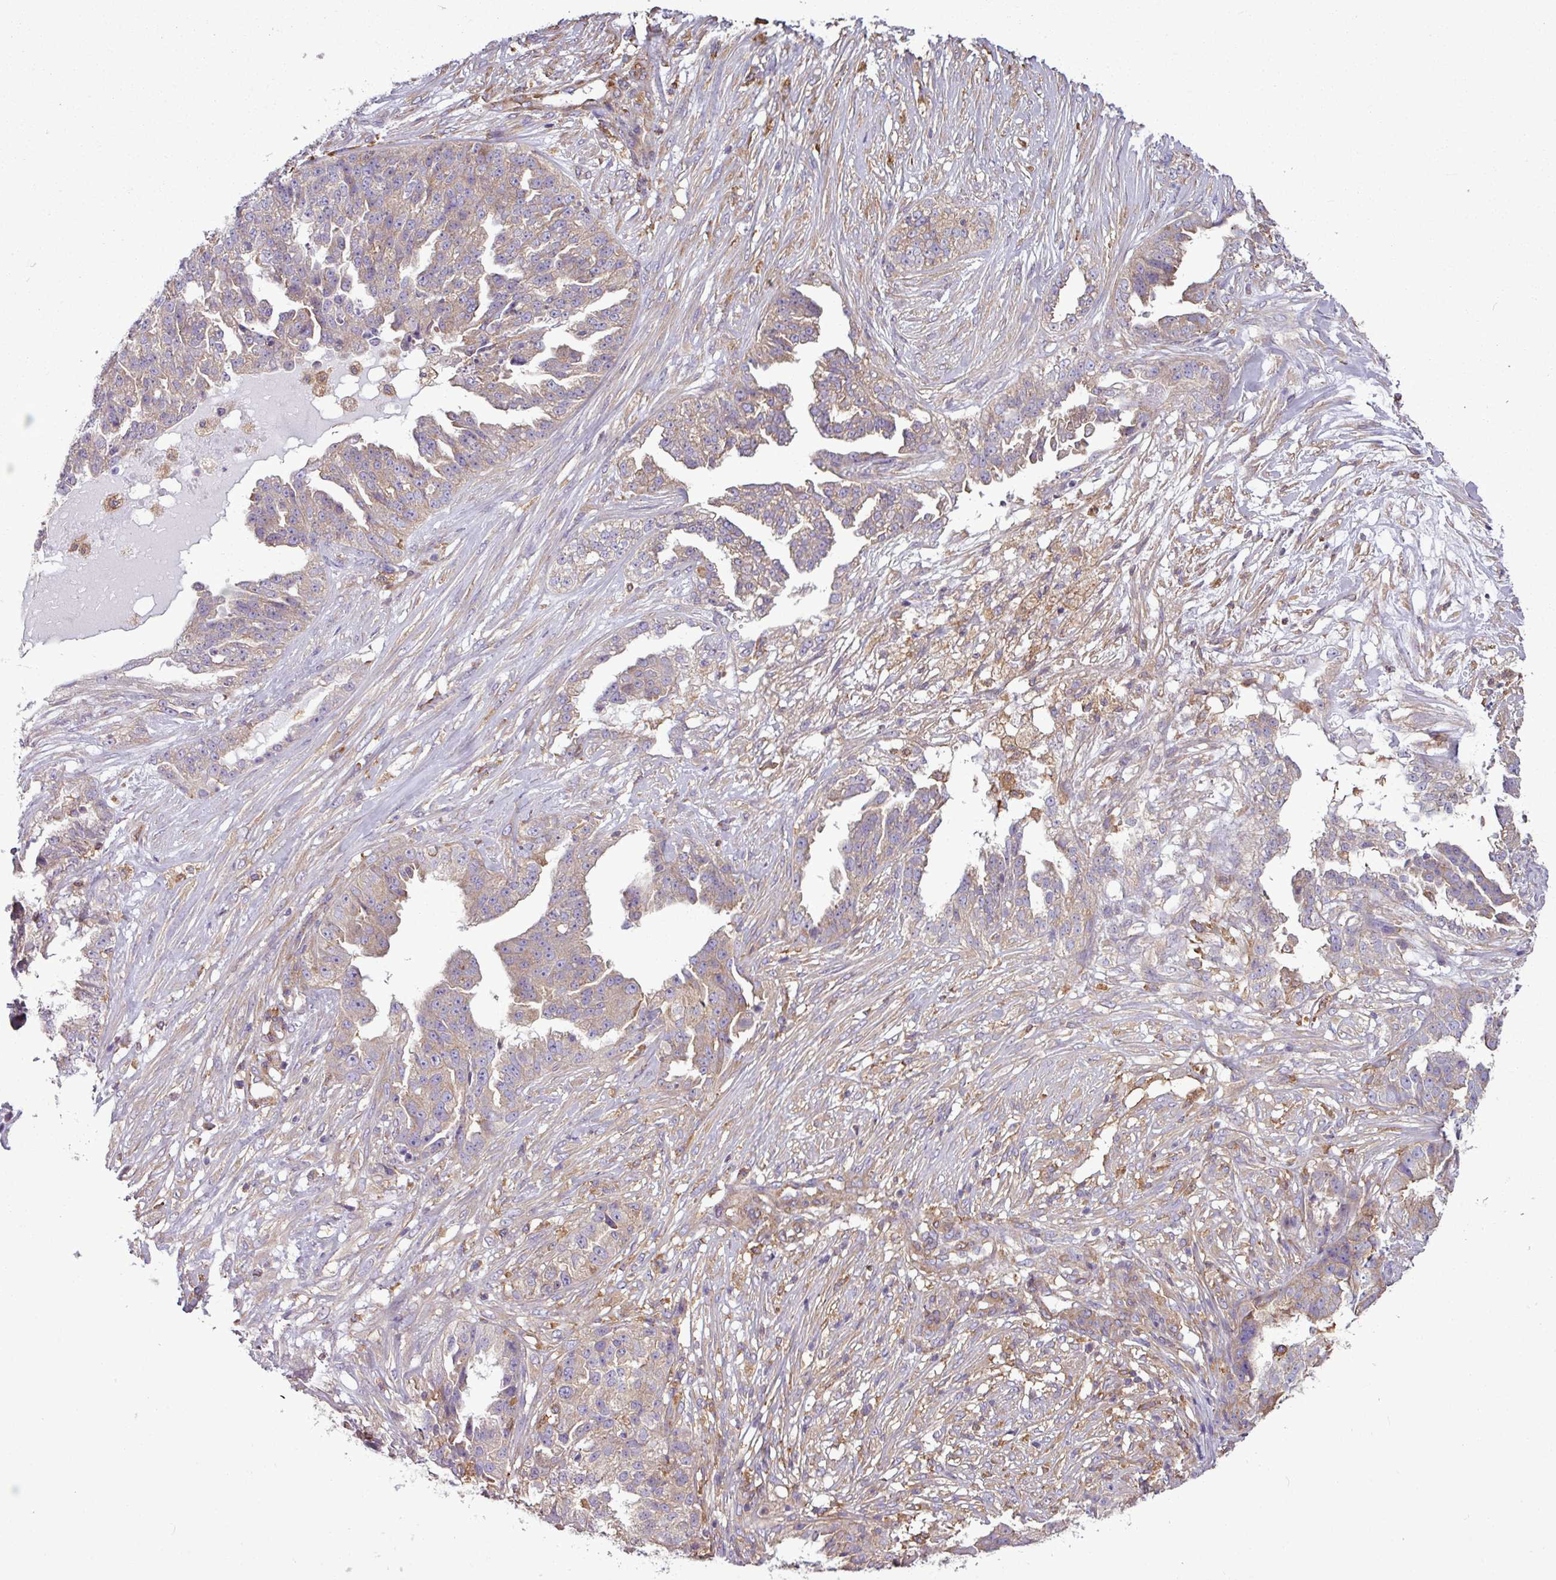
{"staining": {"intensity": "moderate", "quantity": "<25%", "location": "cytoplasmic/membranous"}, "tissue": "ovarian cancer", "cell_type": "Tumor cells", "image_type": "cancer", "snomed": [{"axis": "morphology", "description": "Cystadenocarcinoma, serous, NOS"}, {"axis": "topography", "description": "Ovary"}], "caption": "An image of human serous cystadenocarcinoma (ovarian) stained for a protein shows moderate cytoplasmic/membranous brown staining in tumor cells.", "gene": "PACSIN2", "patient": {"sex": "female", "age": 58}}